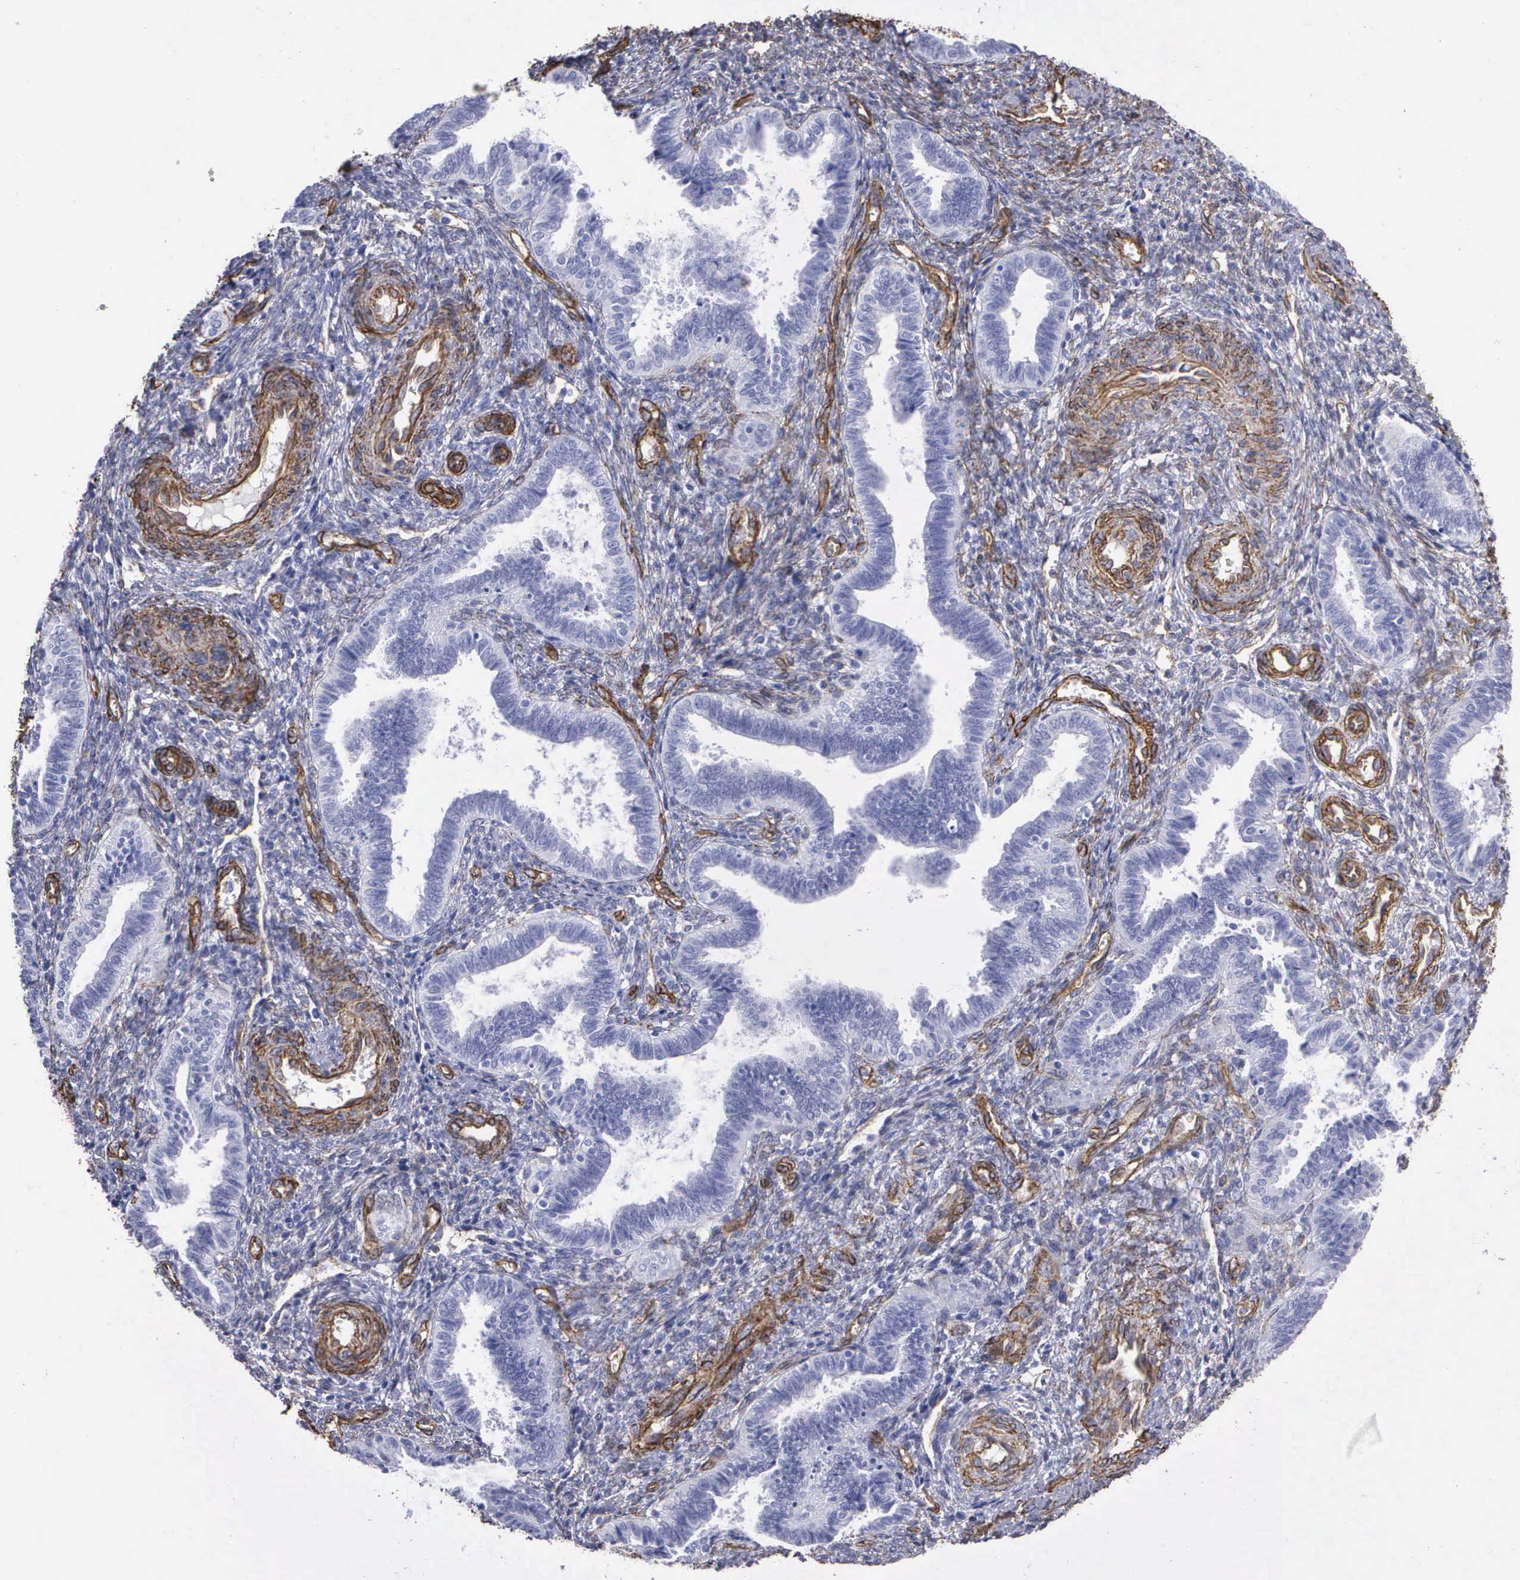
{"staining": {"intensity": "weak", "quantity": "25%-75%", "location": "cytoplasmic/membranous"}, "tissue": "endometrium", "cell_type": "Cells in endometrial stroma", "image_type": "normal", "snomed": [{"axis": "morphology", "description": "Normal tissue, NOS"}, {"axis": "topography", "description": "Endometrium"}], "caption": "About 25%-75% of cells in endometrial stroma in unremarkable human endometrium reveal weak cytoplasmic/membranous protein expression as visualized by brown immunohistochemical staining.", "gene": "MAGEB10", "patient": {"sex": "female", "age": 36}}